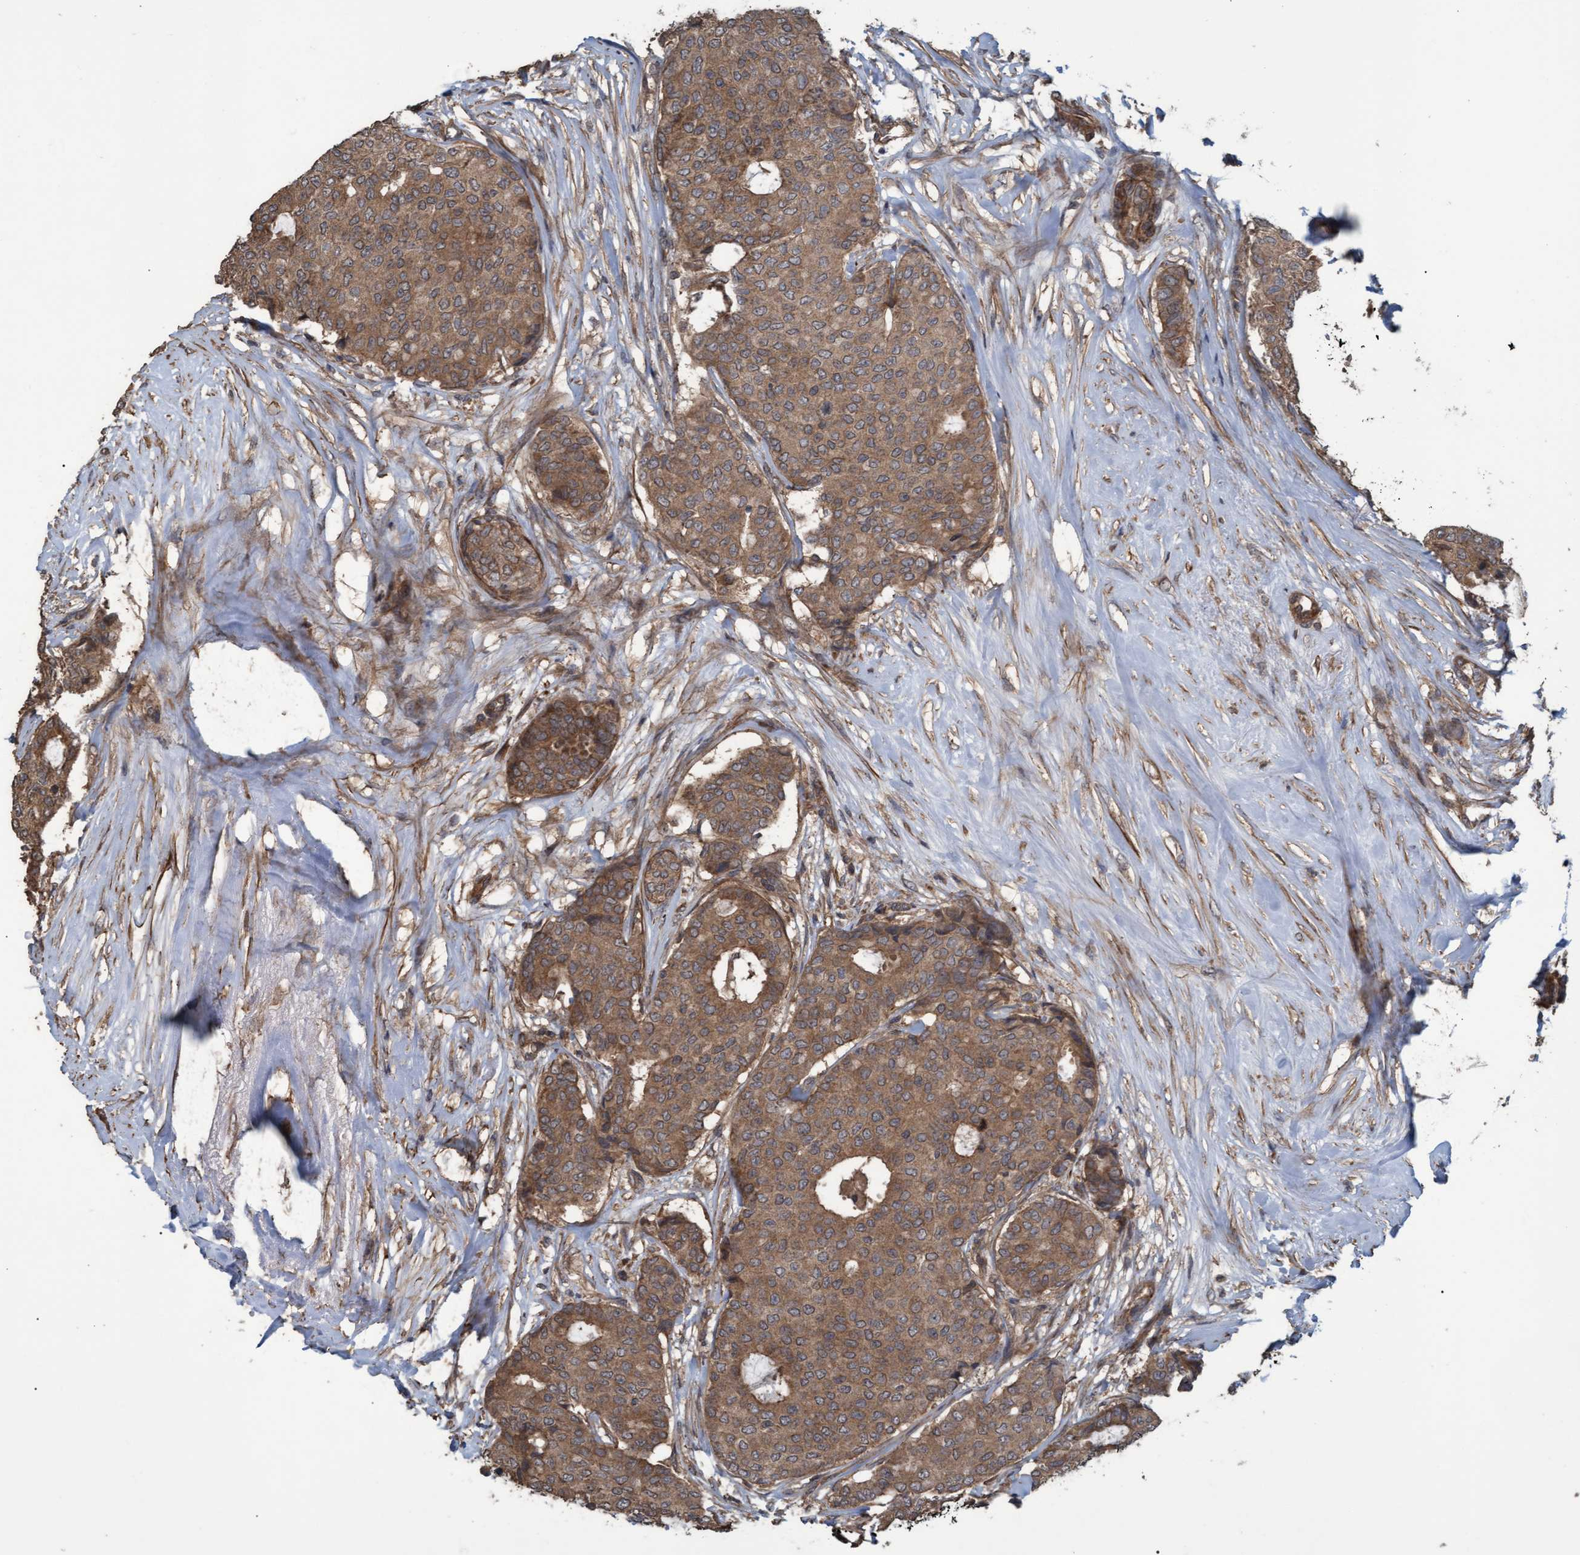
{"staining": {"intensity": "moderate", "quantity": ">75%", "location": "cytoplasmic/membranous"}, "tissue": "breast cancer", "cell_type": "Tumor cells", "image_type": "cancer", "snomed": [{"axis": "morphology", "description": "Duct carcinoma"}, {"axis": "topography", "description": "Breast"}], "caption": "Protein positivity by immunohistochemistry shows moderate cytoplasmic/membranous positivity in approximately >75% of tumor cells in intraductal carcinoma (breast).", "gene": "GGT6", "patient": {"sex": "female", "age": 75}}